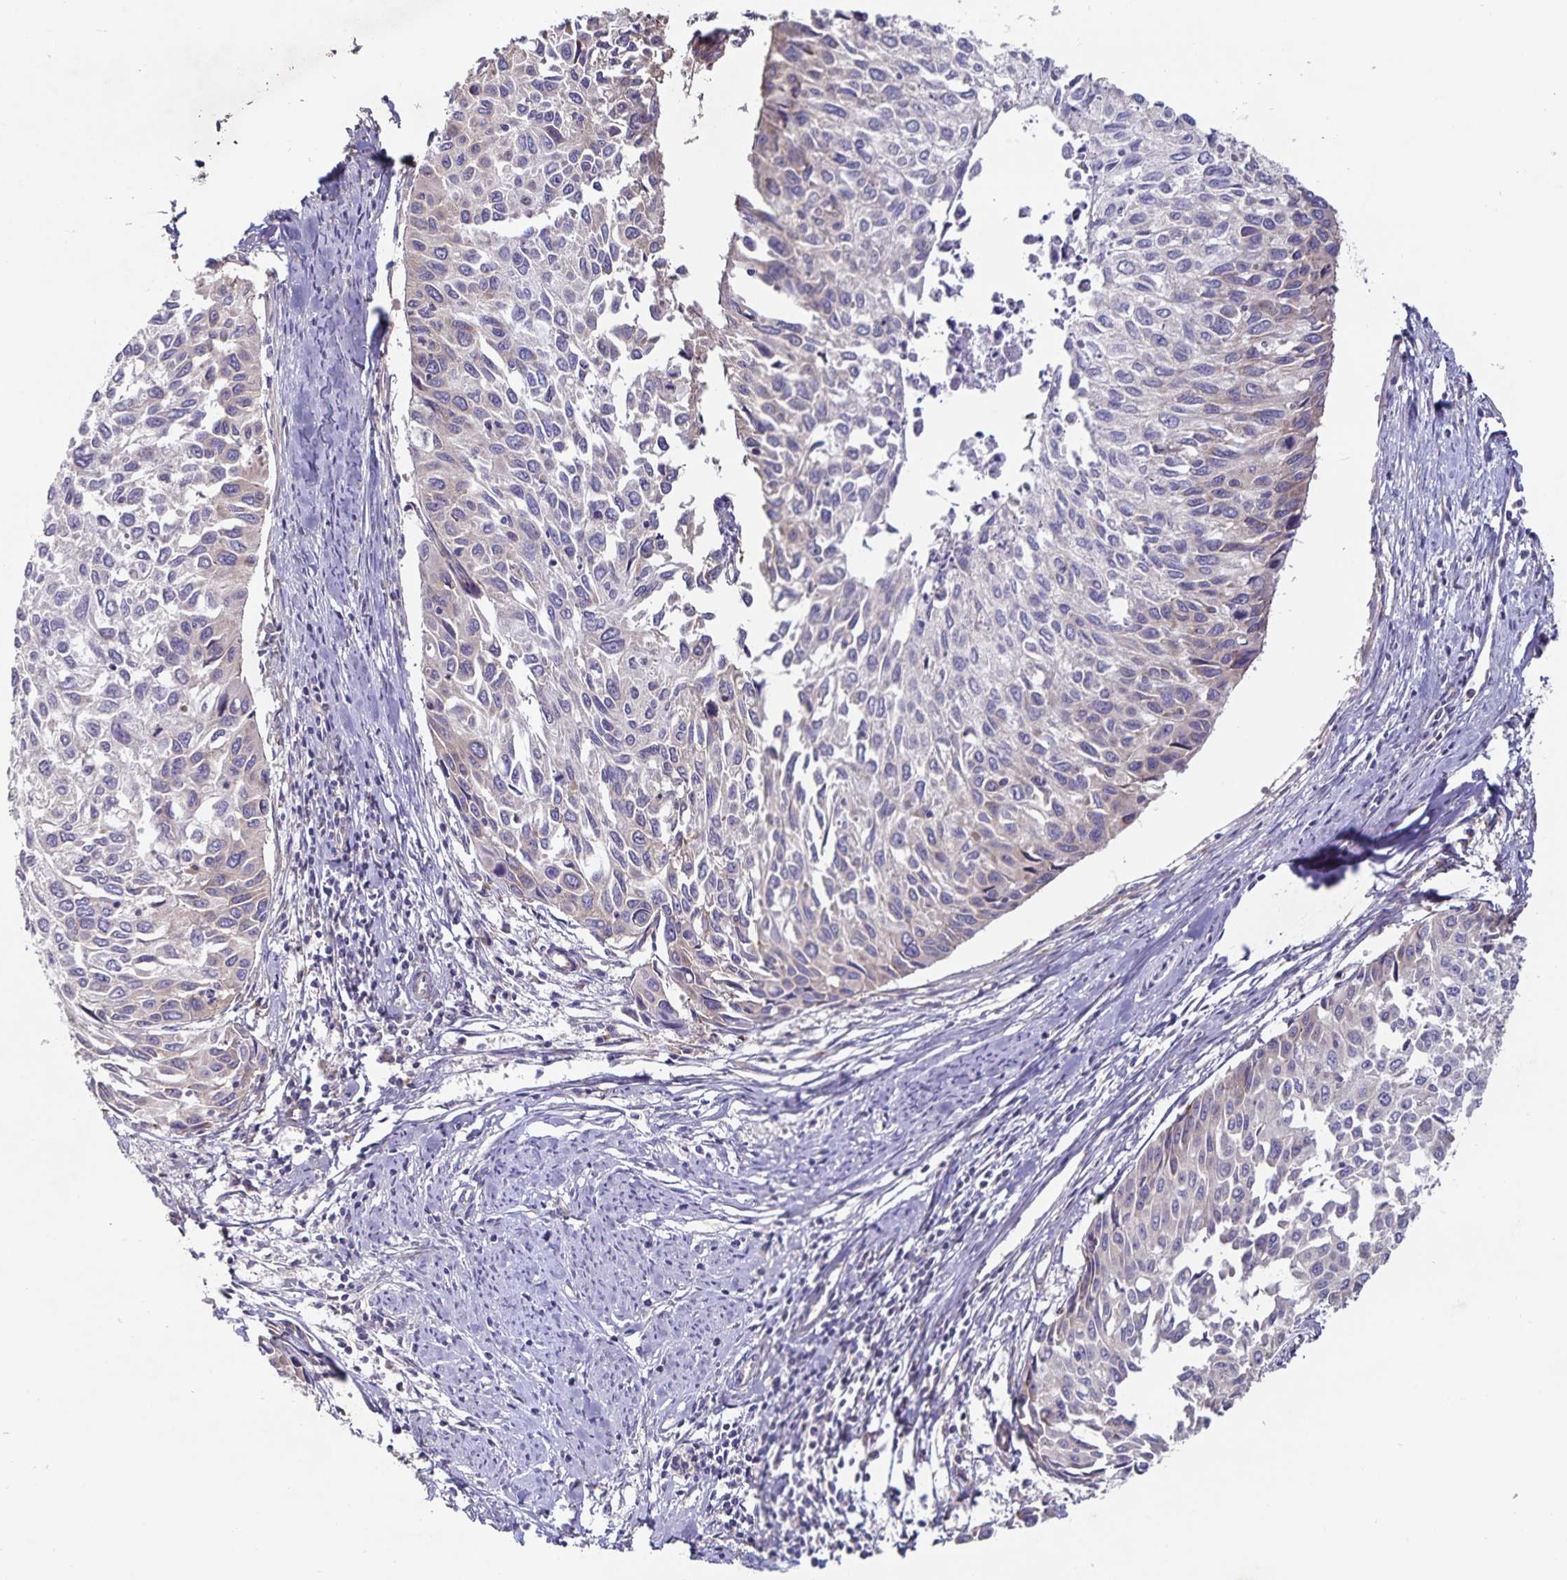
{"staining": {"intensity": "weak", "quantity": "<25%", "location": "cytoplasmic/membranous"}, "tissue": "cervical cancer", "cell_type": "Tumor cells", "image_type": "cancer", "snomed": [{"axis": "morphology", "description": "Squamous cell carcinoma, NOS"}, {"axis": "topography", "description": "Cervix"}], "caption": "A micrograph of human cervical cancer (squamous cell carcinoma) is negative for staining in tumor cells.", "gene": "FAM120A", "patient": {"sex": "female", "age": 50}}